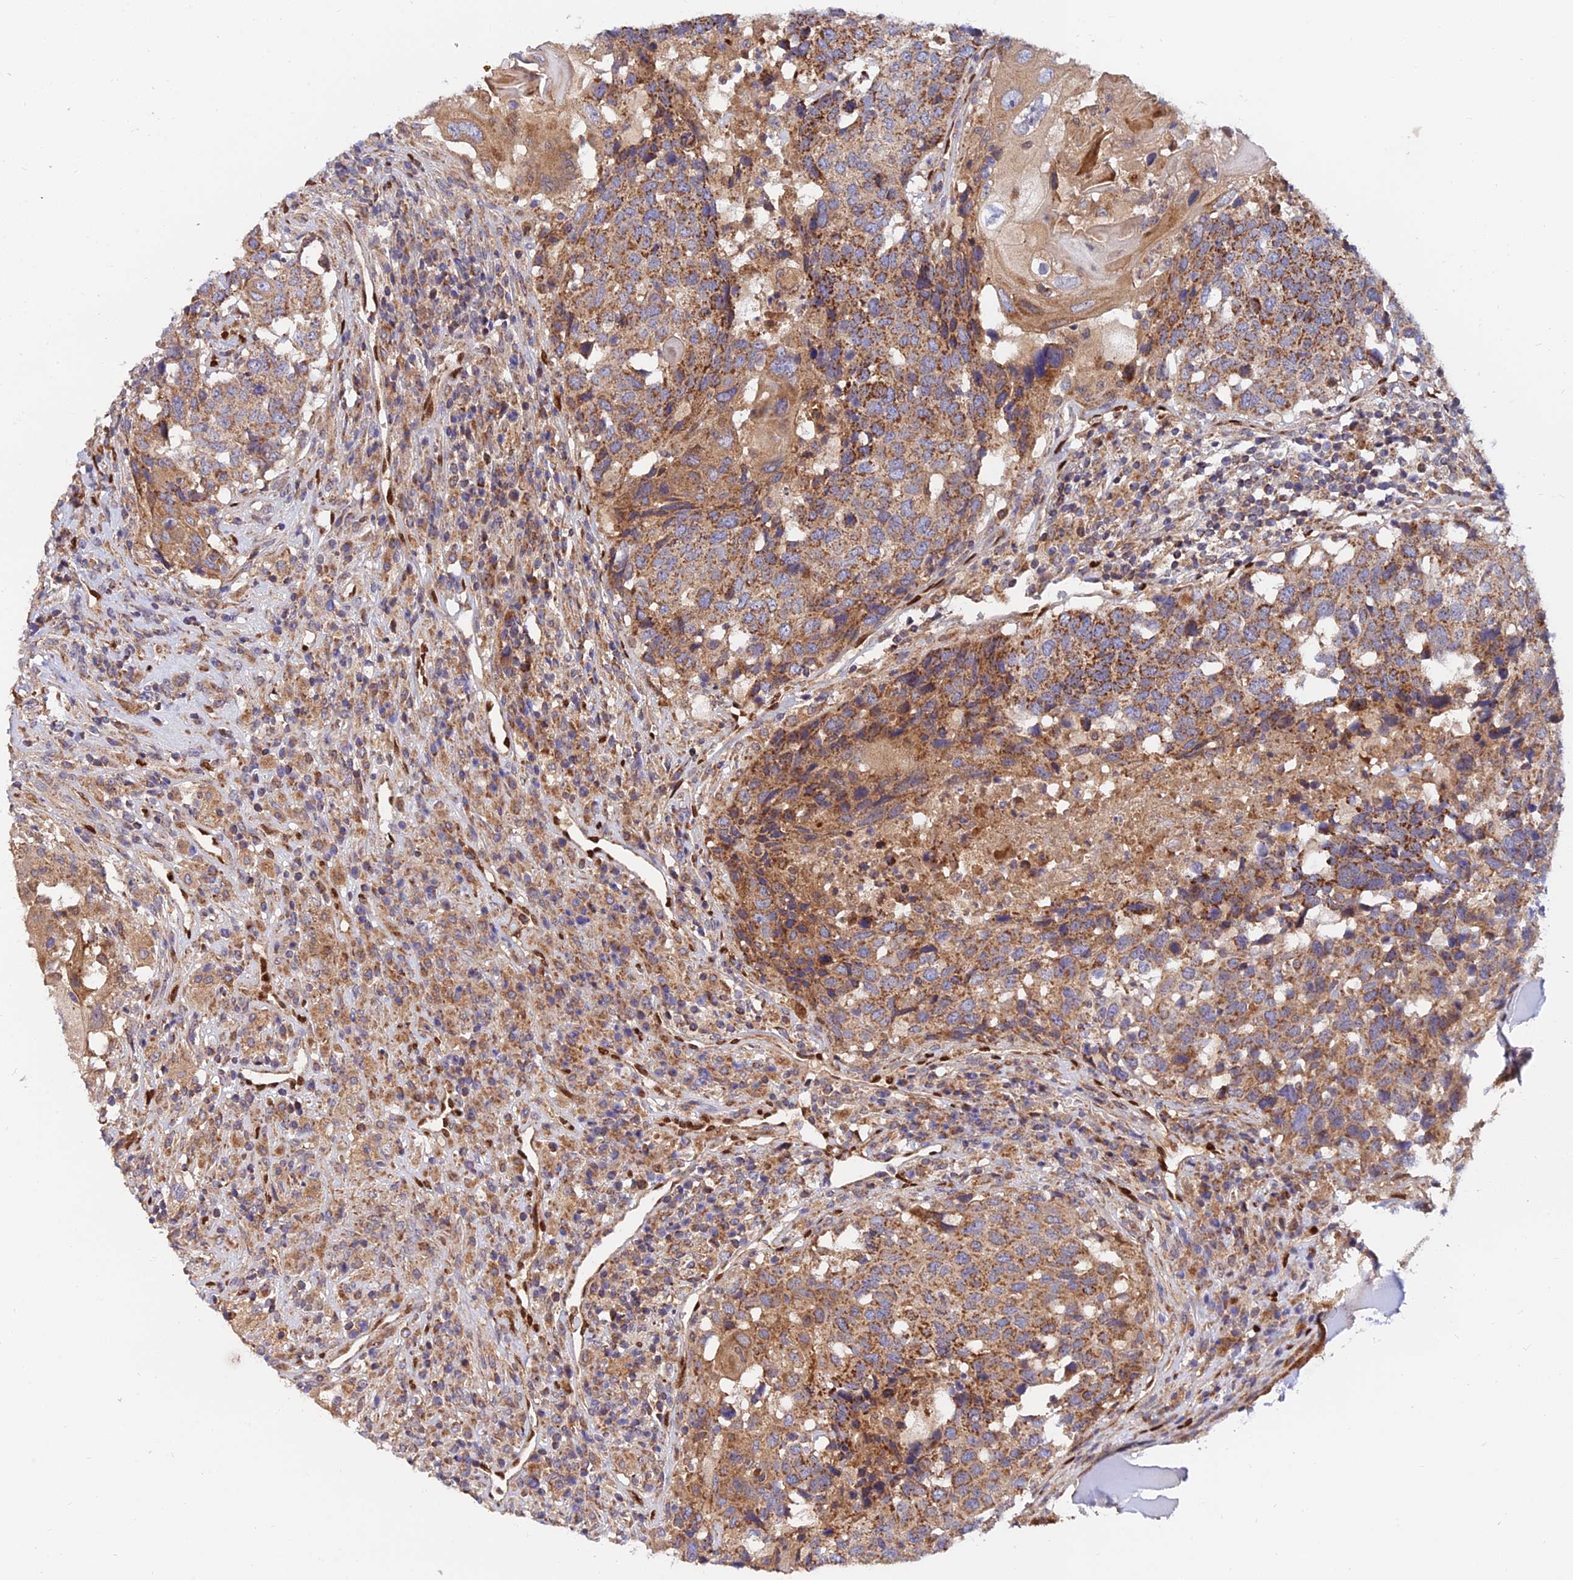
{"staining": {"intensity": "moderate", "quantity": ">75%", "location": "cytoplasmic/membranous"}, "tissue": "head and neck cancer", "cell_type": "Tumor cells", "image_type": "cancer", "snomed": [{"axis": "morphology", "description": "Squamous cell carcinoma, NOS"}, {"axis": "topography", "description": "Head-Neck"}], "caption": "This is an image of immunohistochemistry (IHC) staining of squamous cell carcinoma (head and neck), which shows moderate positivity in the cytoplasmic/membranous of tumor cells.", "gene": "PODNL1", "patient": {"sex": "male", "age": 66}}